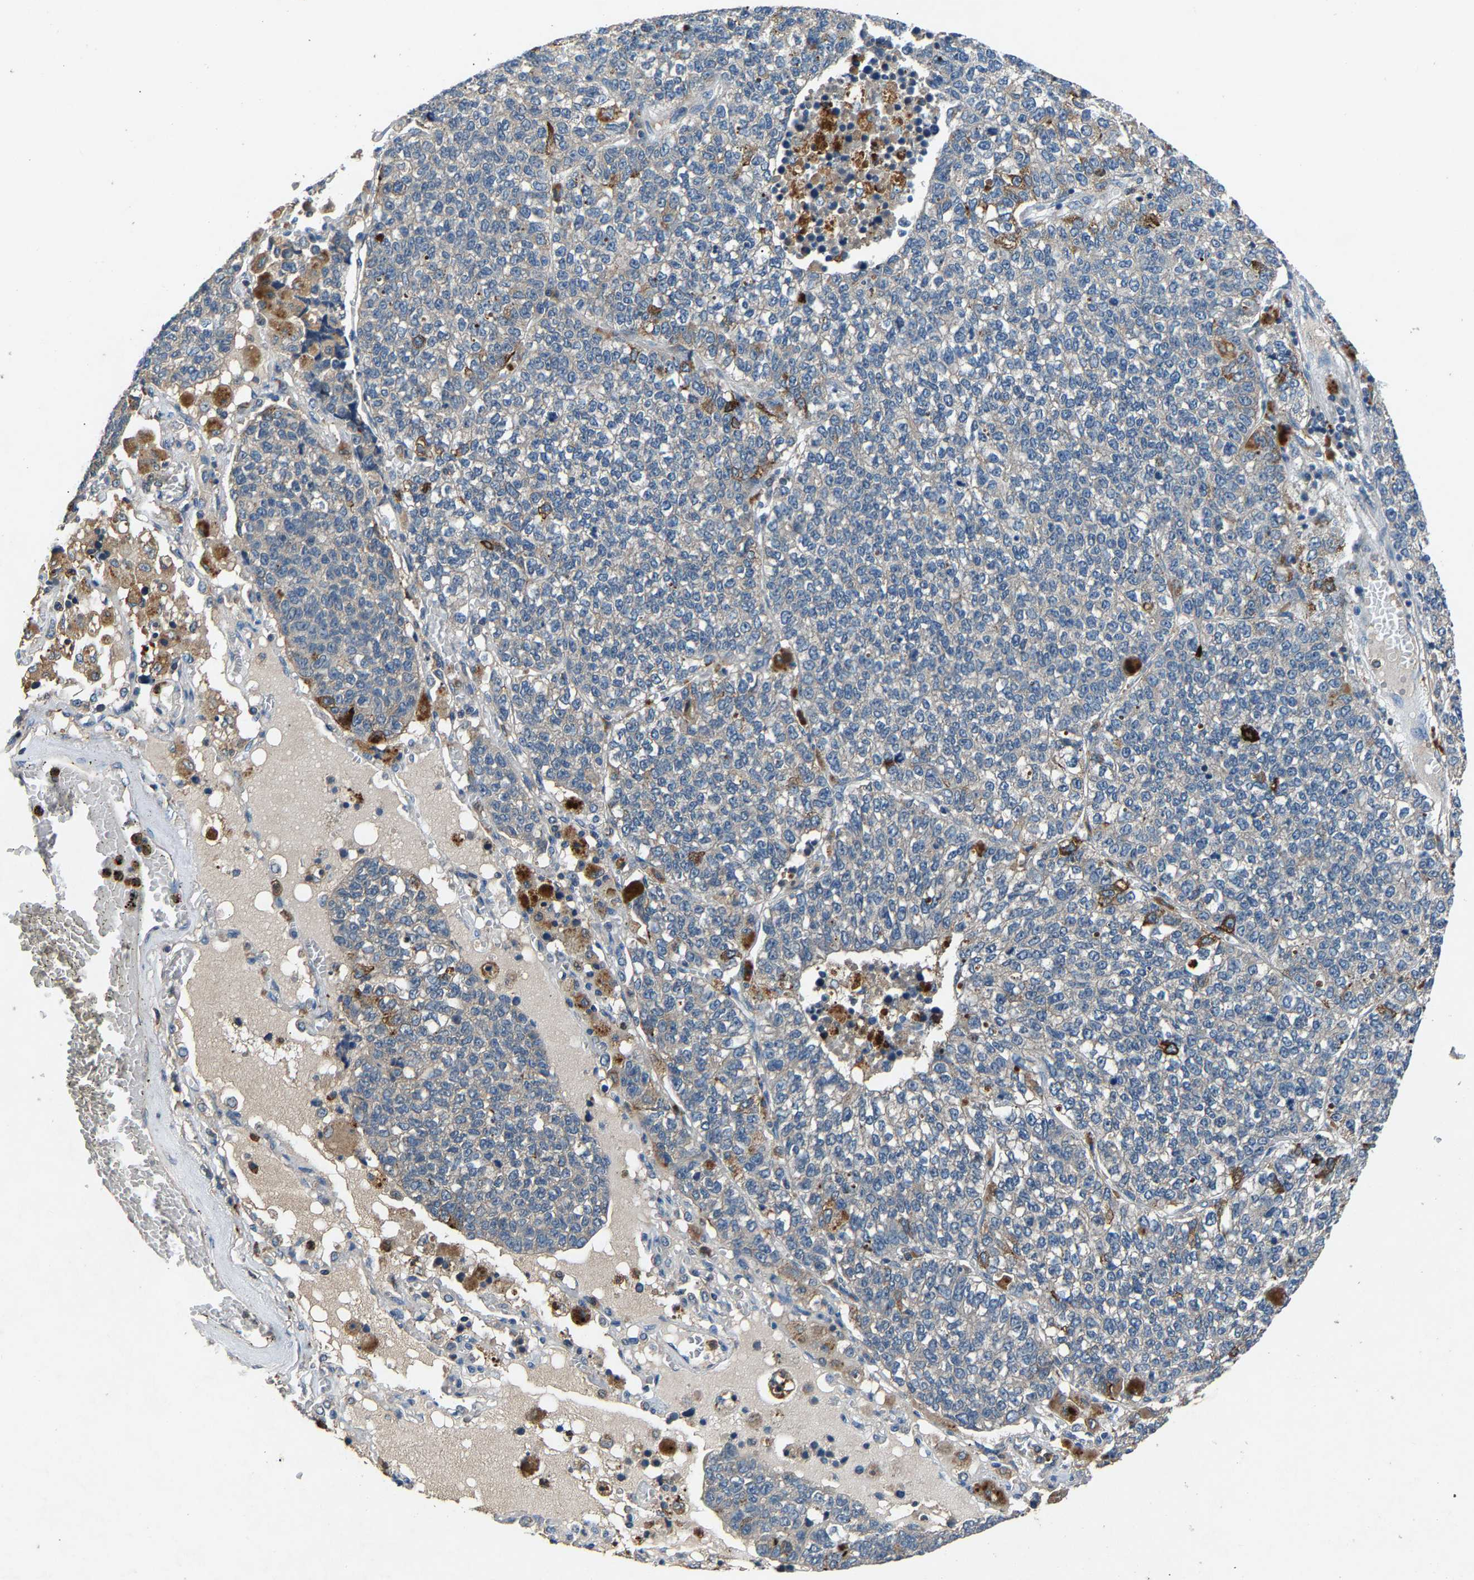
{"staining": {"intensity": "moderate", "quantity": "<25%", "location": "cytoplasmic/membranous"}, "tissue": "lung cancer", "cell_type": "Tumor cells", "image_type": "cancer", "snomed": [{"axis": "morphology", "description": "Adenocarcinoma, NOS"}, {"axis": "topography", "description": "Lung"}], "caption": "Protein staining of lung cancer tissue demonstrates moderate cytoplasmic/membranous positivity in approximately <25% of tumor cells.", "gene": "PPID", "patient": {"sex": "male", "age": 49}}